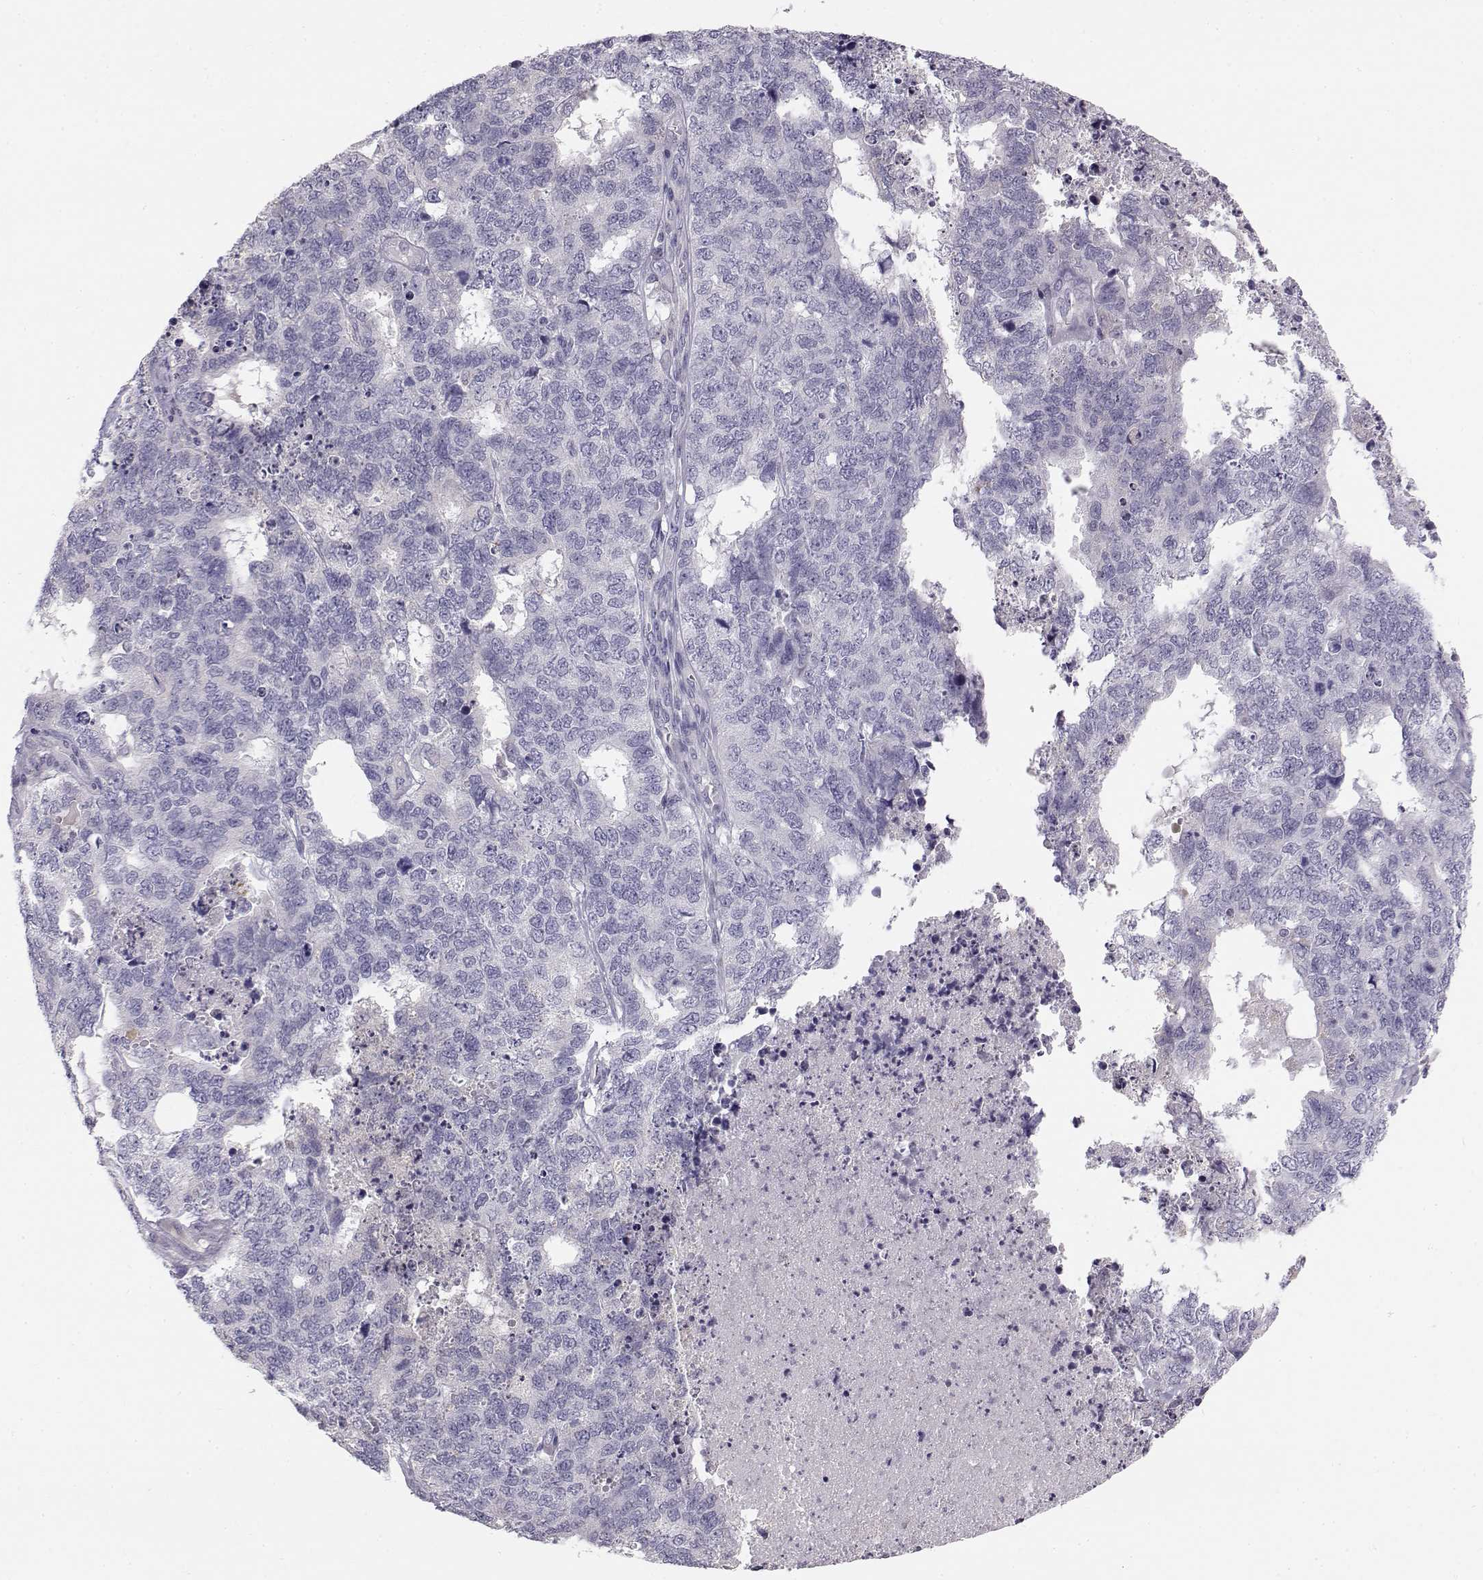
{"staining": {"intensity": "negative", "quantity": "none", "location": "none"}, "tissue": "cervical cancer", "cell_type": "Tumor cells", "image_type": "cancer", "snomed": [{"axis": "morphology", "description": "Squamous cell carcinoma, NOS"}, {"axis": "topography", "description": "Cervix"}], "caption": "This is an immunohistochemistry (IHC) photomicrograph of squamous cell carcinoma (cervical). There is no positivity in tumor cells.", "gene": "ACSL6", "patient": {"sex": "female", "age": 63}}